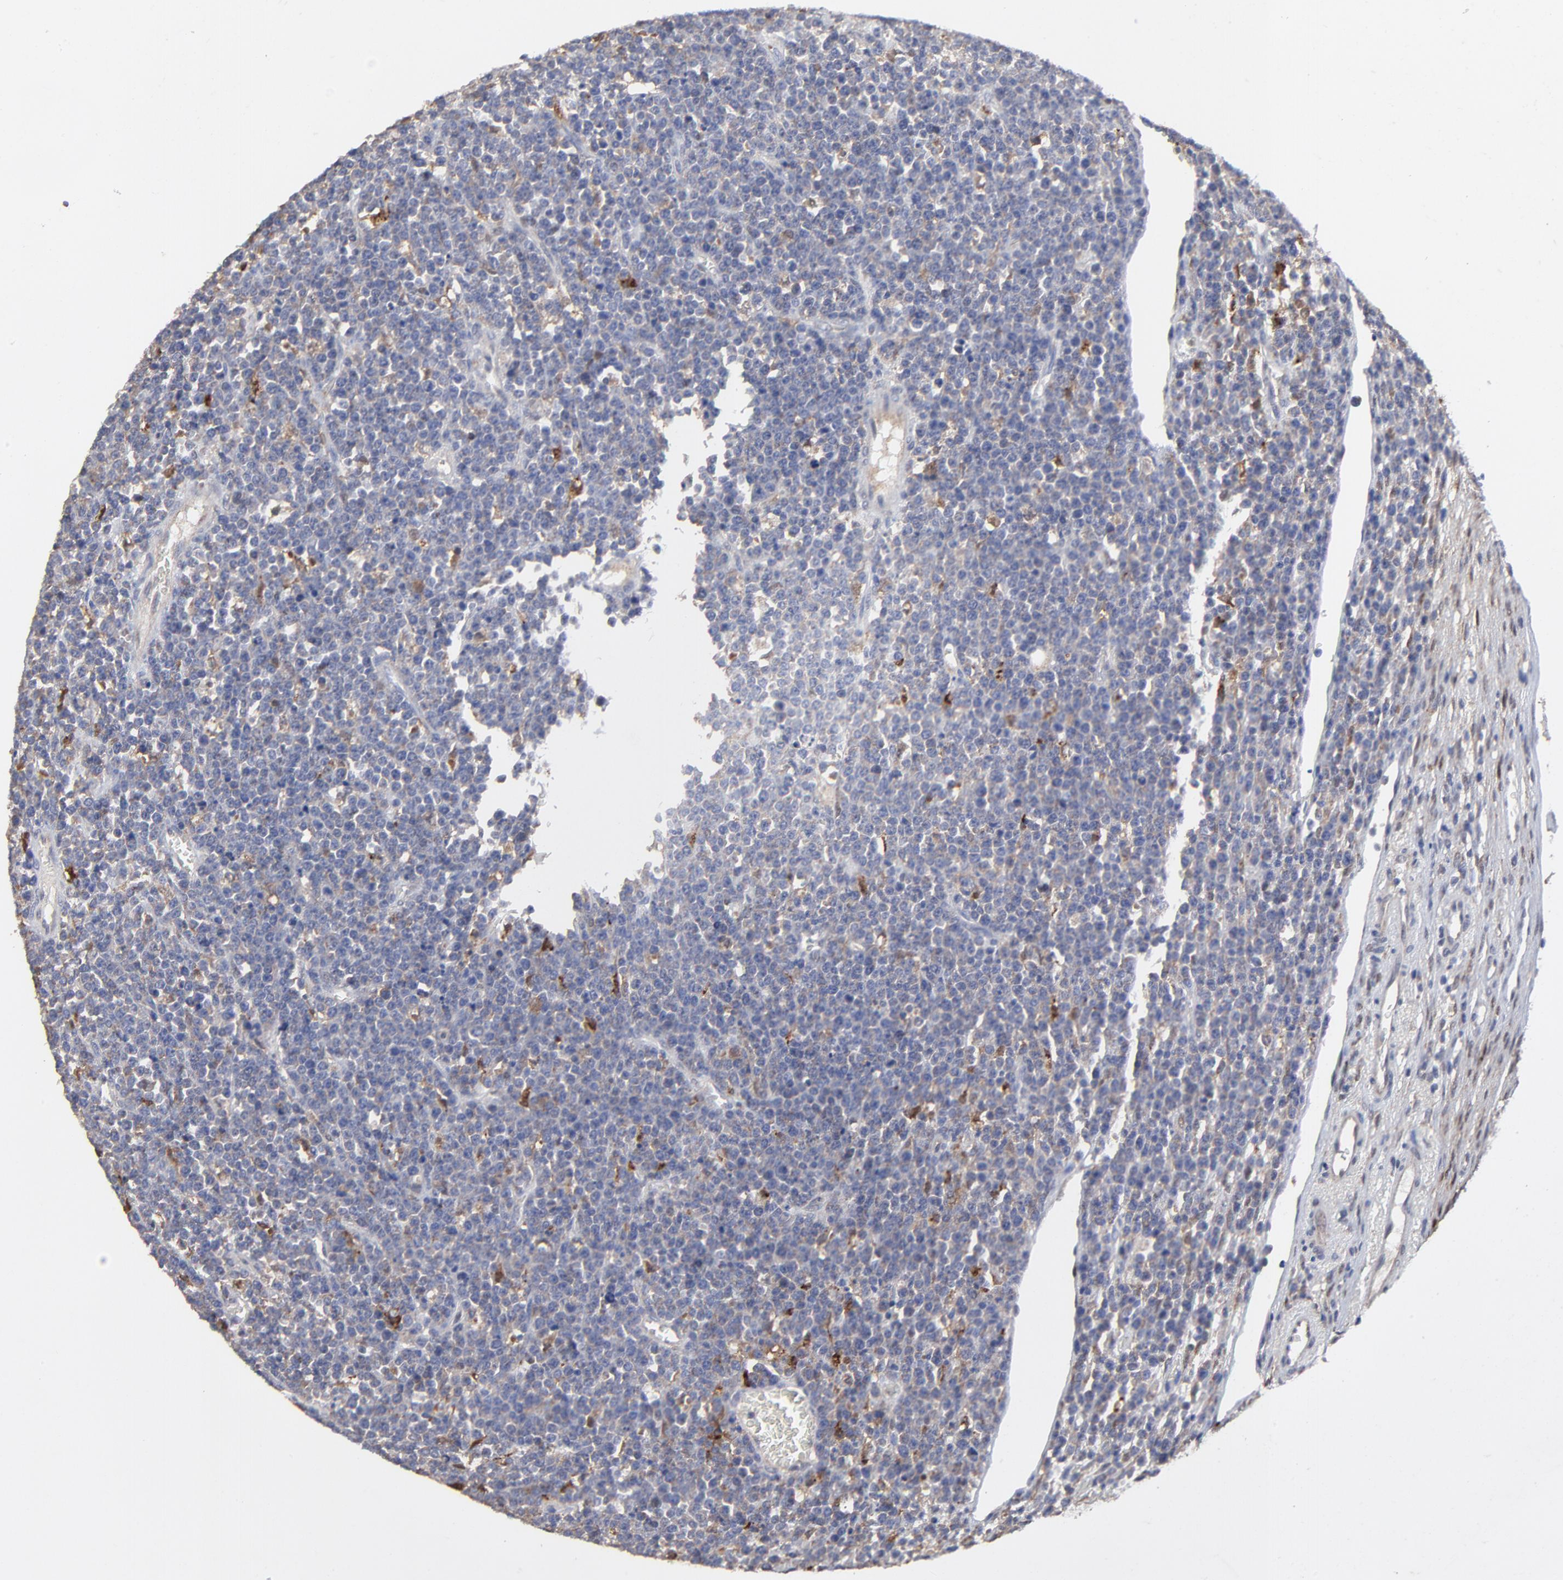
{"staining": {"intensity": "negative", "quantity": "none", "location": "none"}, "tissue": "lymphoma", "cell_type": "Tumor cells", "image_type": "cancer", "snomed": [{"axis": "morphology", "description": "Malignant lymphoma, non-Hodgkin's type, High grade"}, {"axis": "topography", "description": "Ovary"}], "caption": "Human lymphoma stained for a protein using immunohistochemistry (IHC) shows no positivity in tumor cells.", "gene": "LGALS3", "patient": {"sex": "female", "age": 56}}